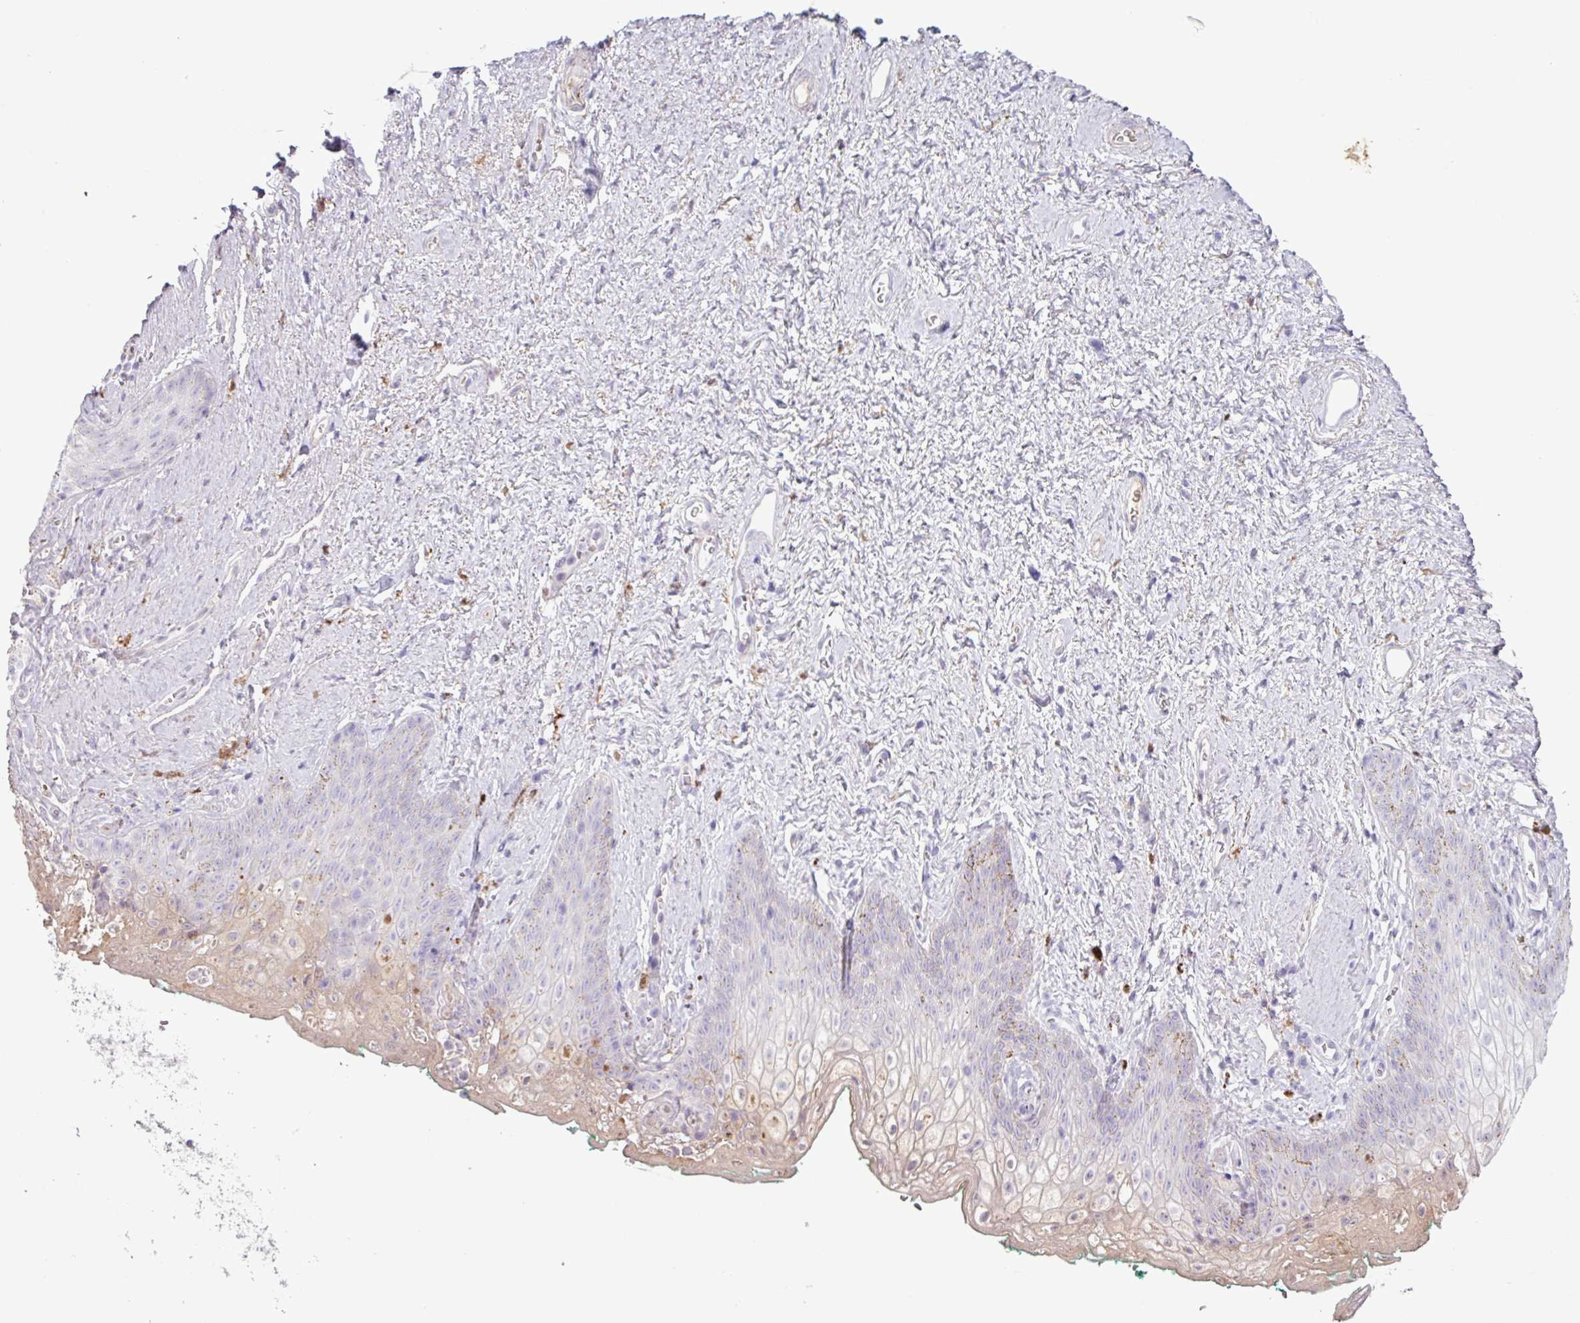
{"staining": {"intensity": "weak", "quantity": "<25%", "location": "cytoplasmic/membranous"}, "tissue": "vagina", "cell_type": "Squamous epithelial cells", "image_type": "normal", "snomed": [{"axis": "morphology", "description": "Normal tissue, NOS"}, {"axis": "topography", "description": "Vulva"}, {"axis": "topography", "description": "Vagina"}, {"axis": "topography", "description": "Peripheral nerve tissue"}], "caption": "IHC of unremarkable vagina shows no staining in squamous epithelial cells. Nuclei are stained in blue.", "gene": "C4A", "patient": {"sex": "female", "age": 66}}